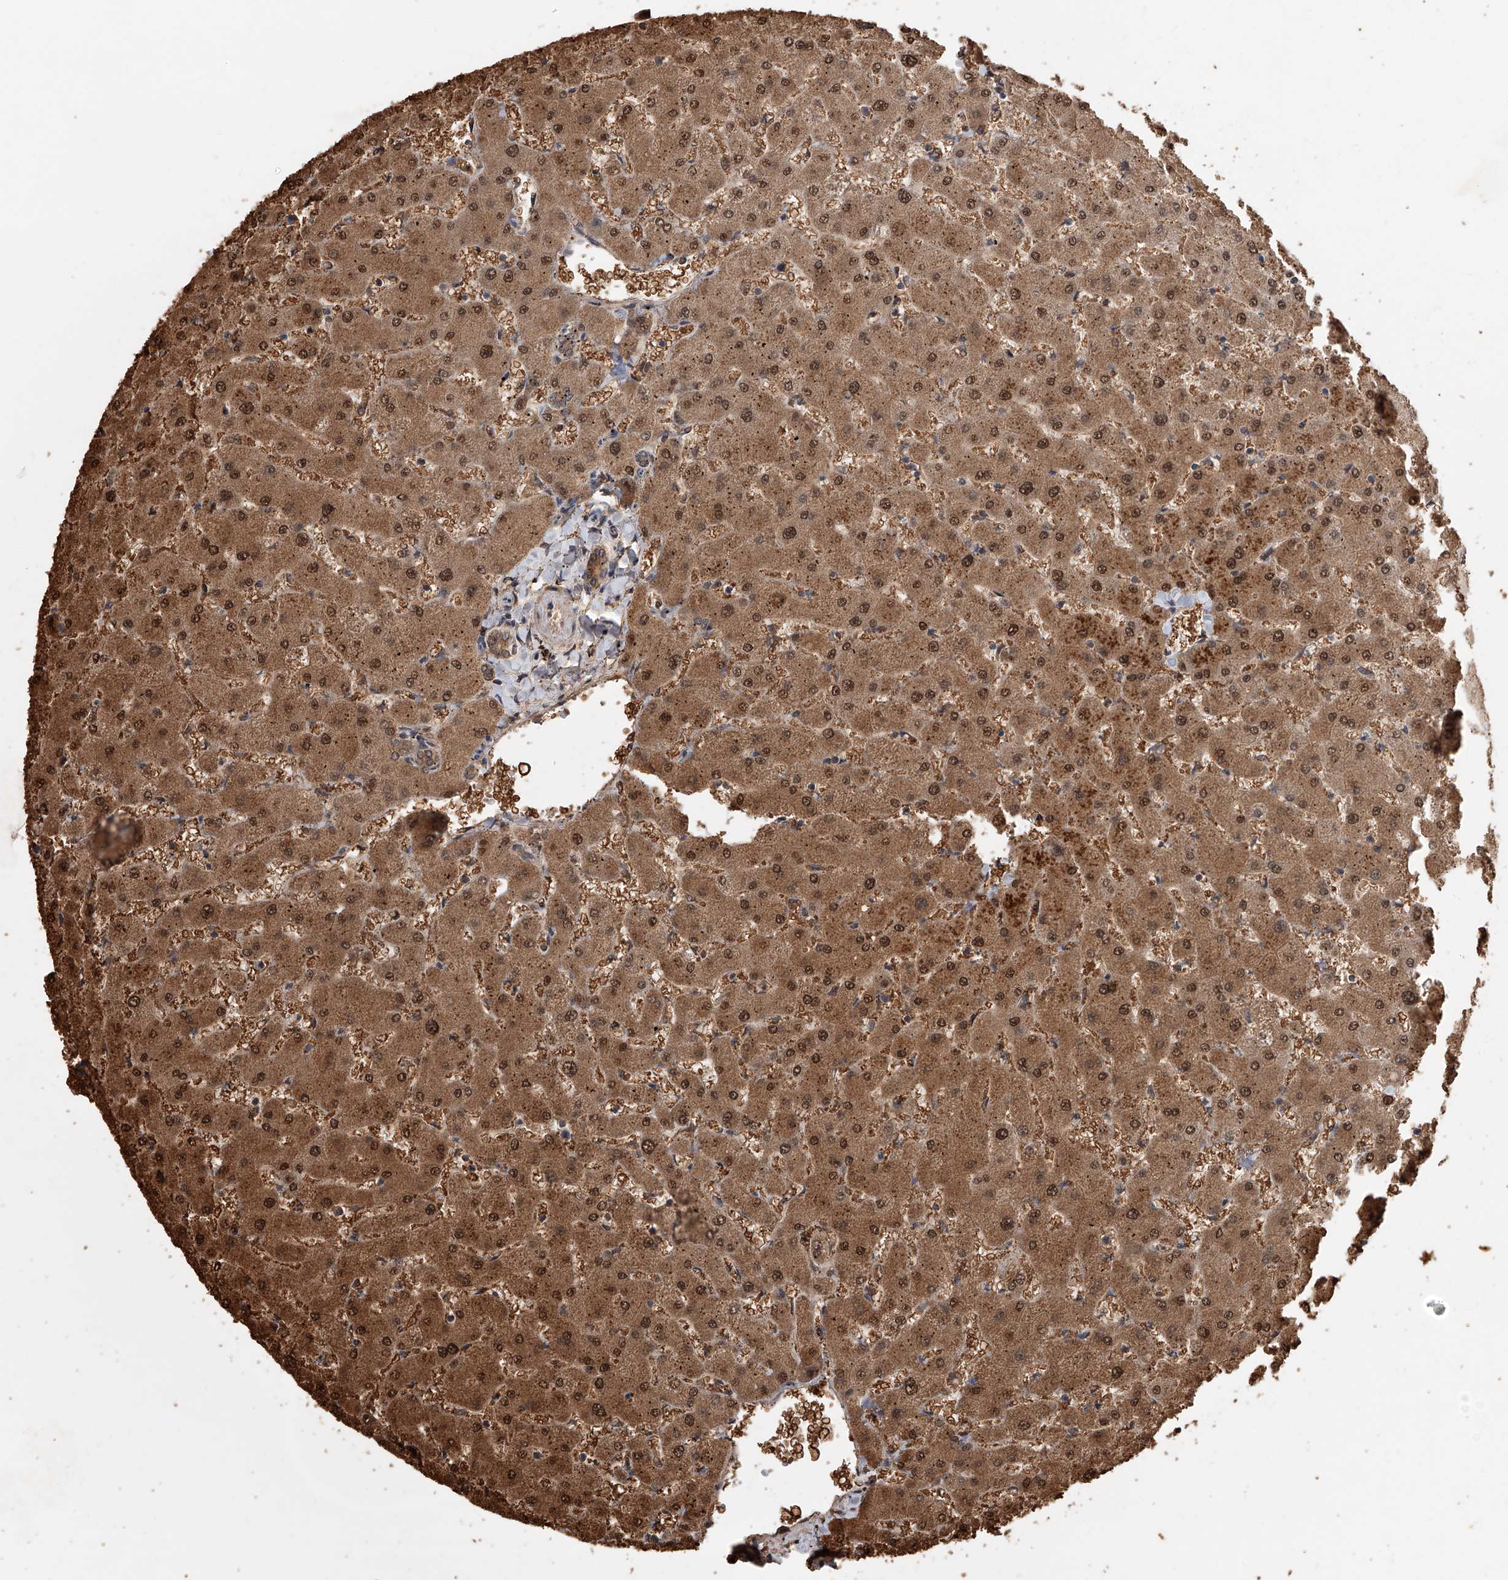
{"staining": {"intensity": "moderate", "quantity": ">75%", "location": "cytoplasmic/membranous,nuclear"}, "tissue": "liver", "cell_type": "Cholangiocytes", "image_type": "normal", "snomed": [{"axis": "morphology", "description": "Normal tissue, NOS"}, {"axis": "topography", "description": "Liver"}], "caption": "Cholangiocytes reveal medium levels of moderate cytoplasmic/membranous,nuclear staining in about >75% of cells in benign human liver.", "gene": "GMDS", "patient": {"sex": "female", "age": 63}}